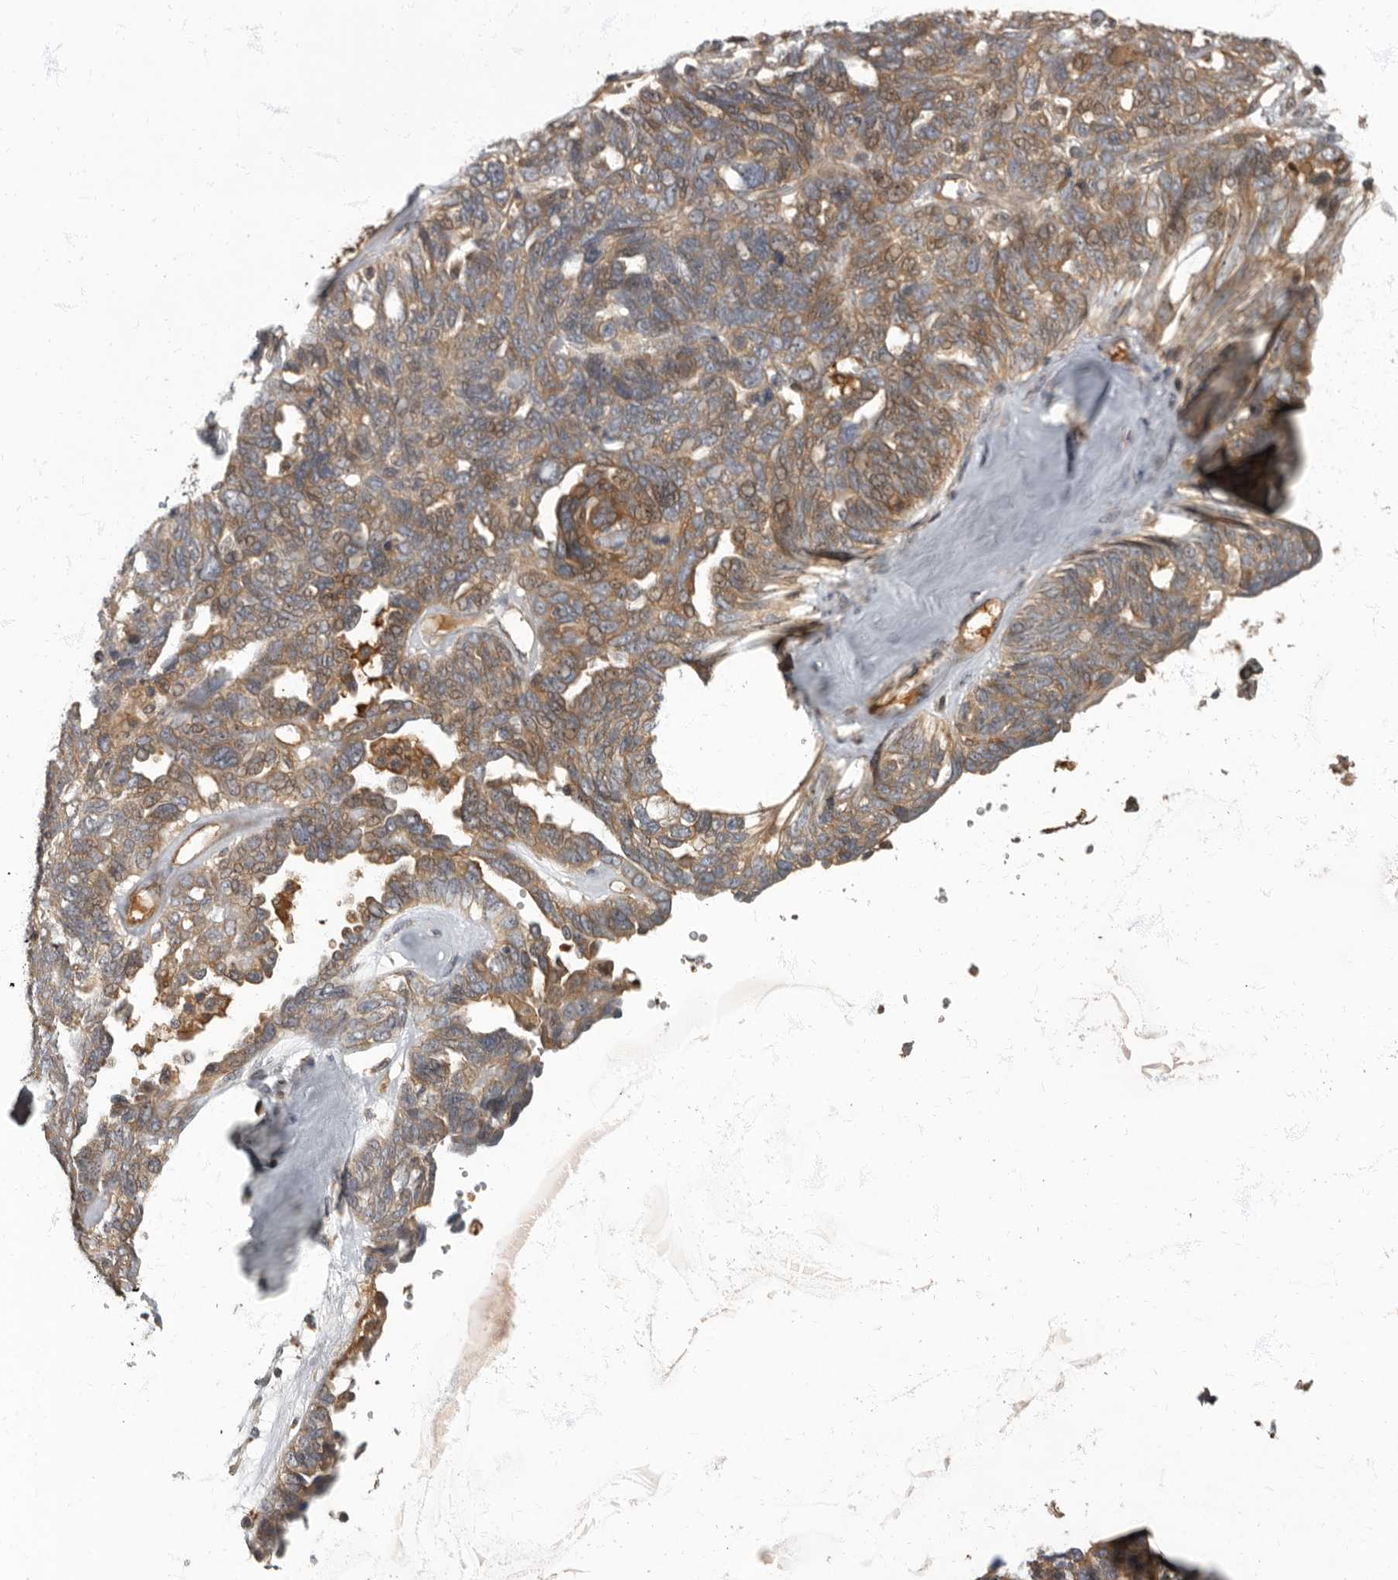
{"staining": {"intensity": "moderate", "quantity": "25%-75%", "location": "cytoplasmic/membranous"}, "tissue": "ovarian cancer", "cell_type": "Tumor cells", "image_type": "cancer", "snomed": [{"axis": "morphology", "description": "Cystadenocarcinoma, serous, NOS"}, {"axis": "topography", "description": "Ovary"}], "caption": "Immunohistochemical staining of ovarian serous cystadenocarcinoma demonstrates moderate cytoplasmic/membranous protein staining in about 25%-75% of tumor cells.", "gene": "DAAM1", "patient": {"sex": "female", "age": 79}}